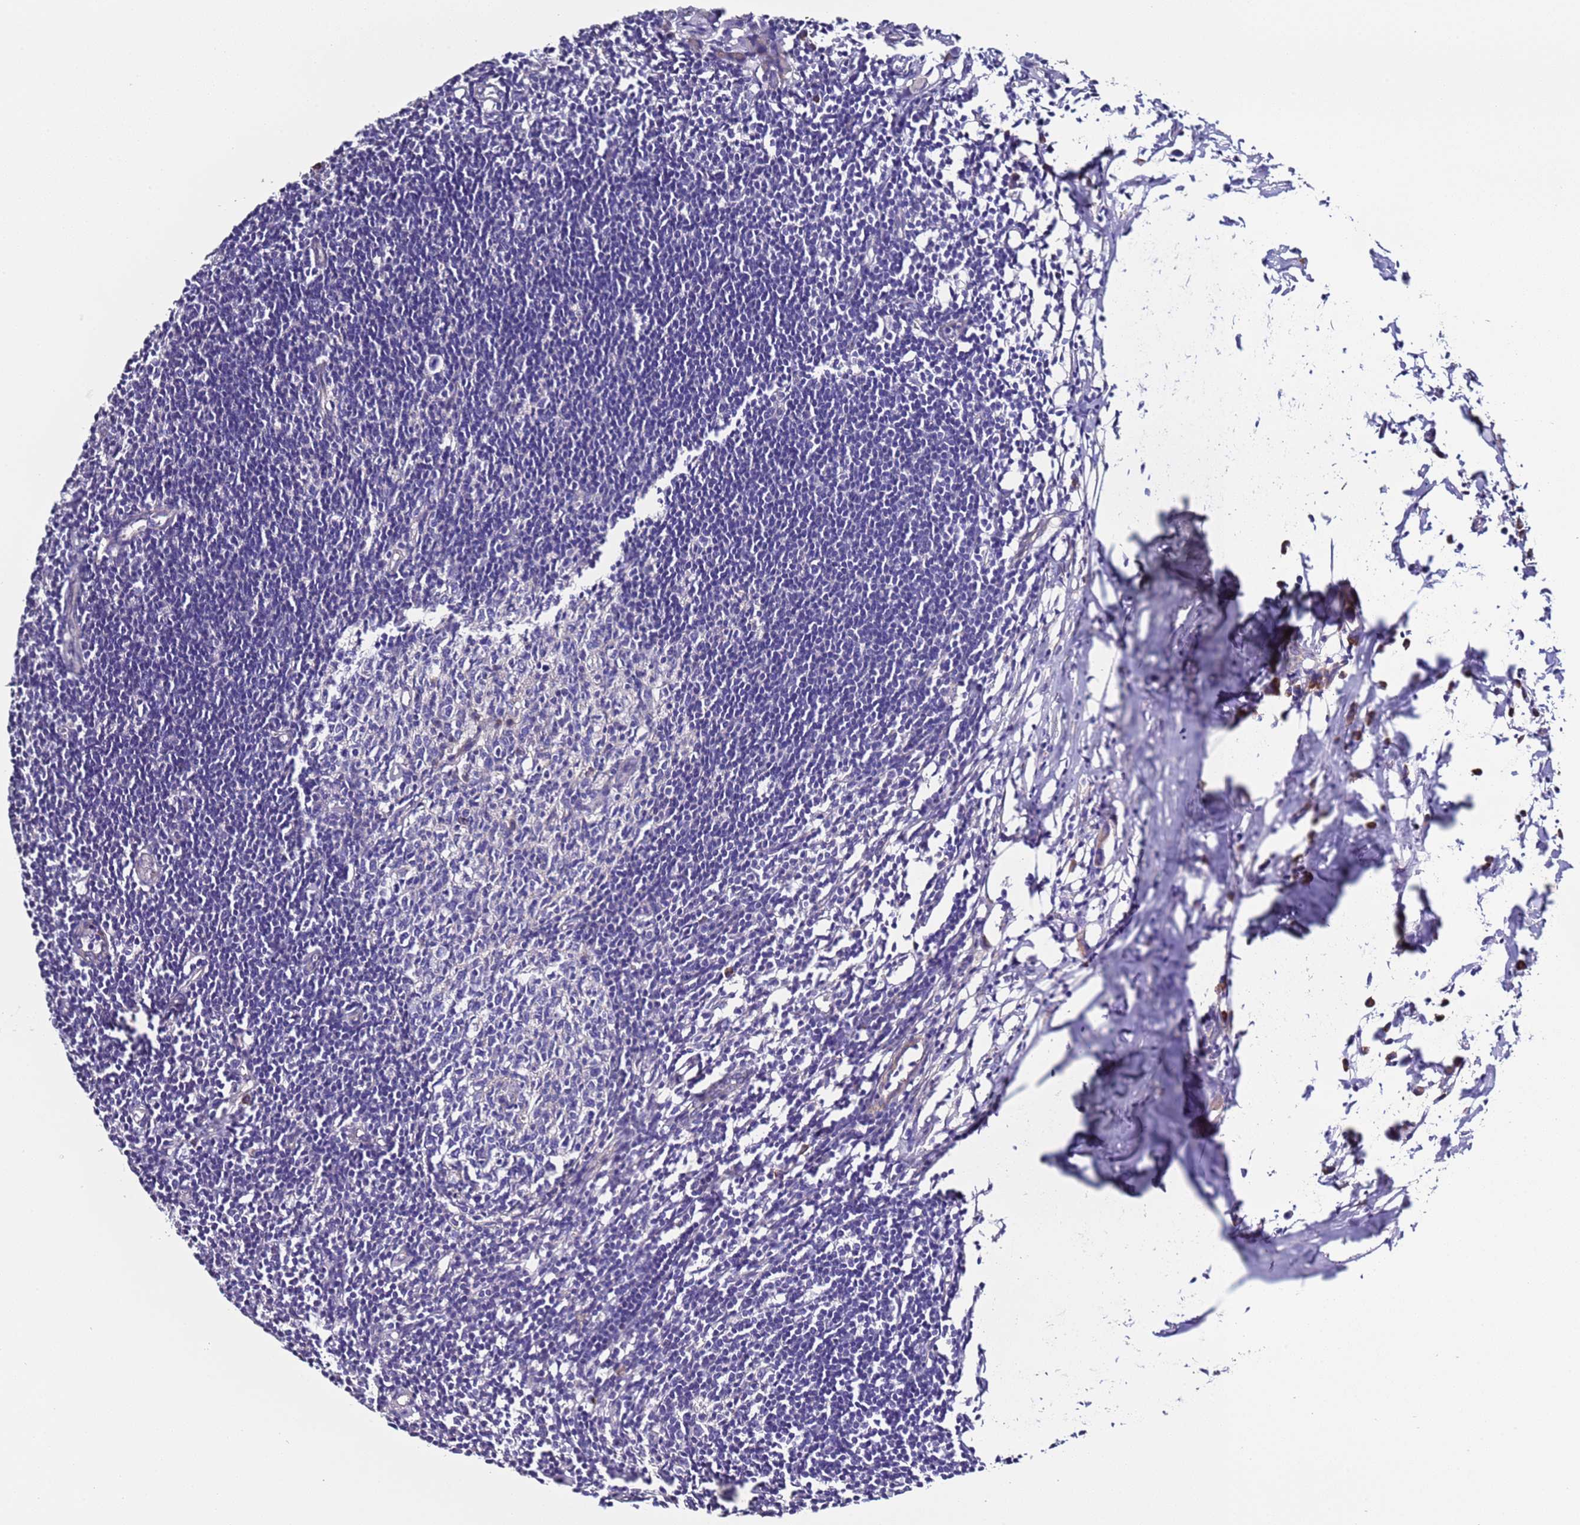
{"staining": {"intensity": "negative", "quantity": "none", "location": "none"}, "tissue": "lymph node", "cell_type": "Germinal center cells", "image_type": "normal", "snomed": [{"axis": "morphology", "description": "Normal tissue, NOS"}, {"axis": "morphology", "description": "Malignant melanoma, Metastatic site"}, {"axis": "topography", "description": "Lymph node"}], "caption": "A micrograph of human lymph node is negative for staining in germinal center cells.", "gene": "SPCS1", "patient": {"sex": "male", "age": 41}}